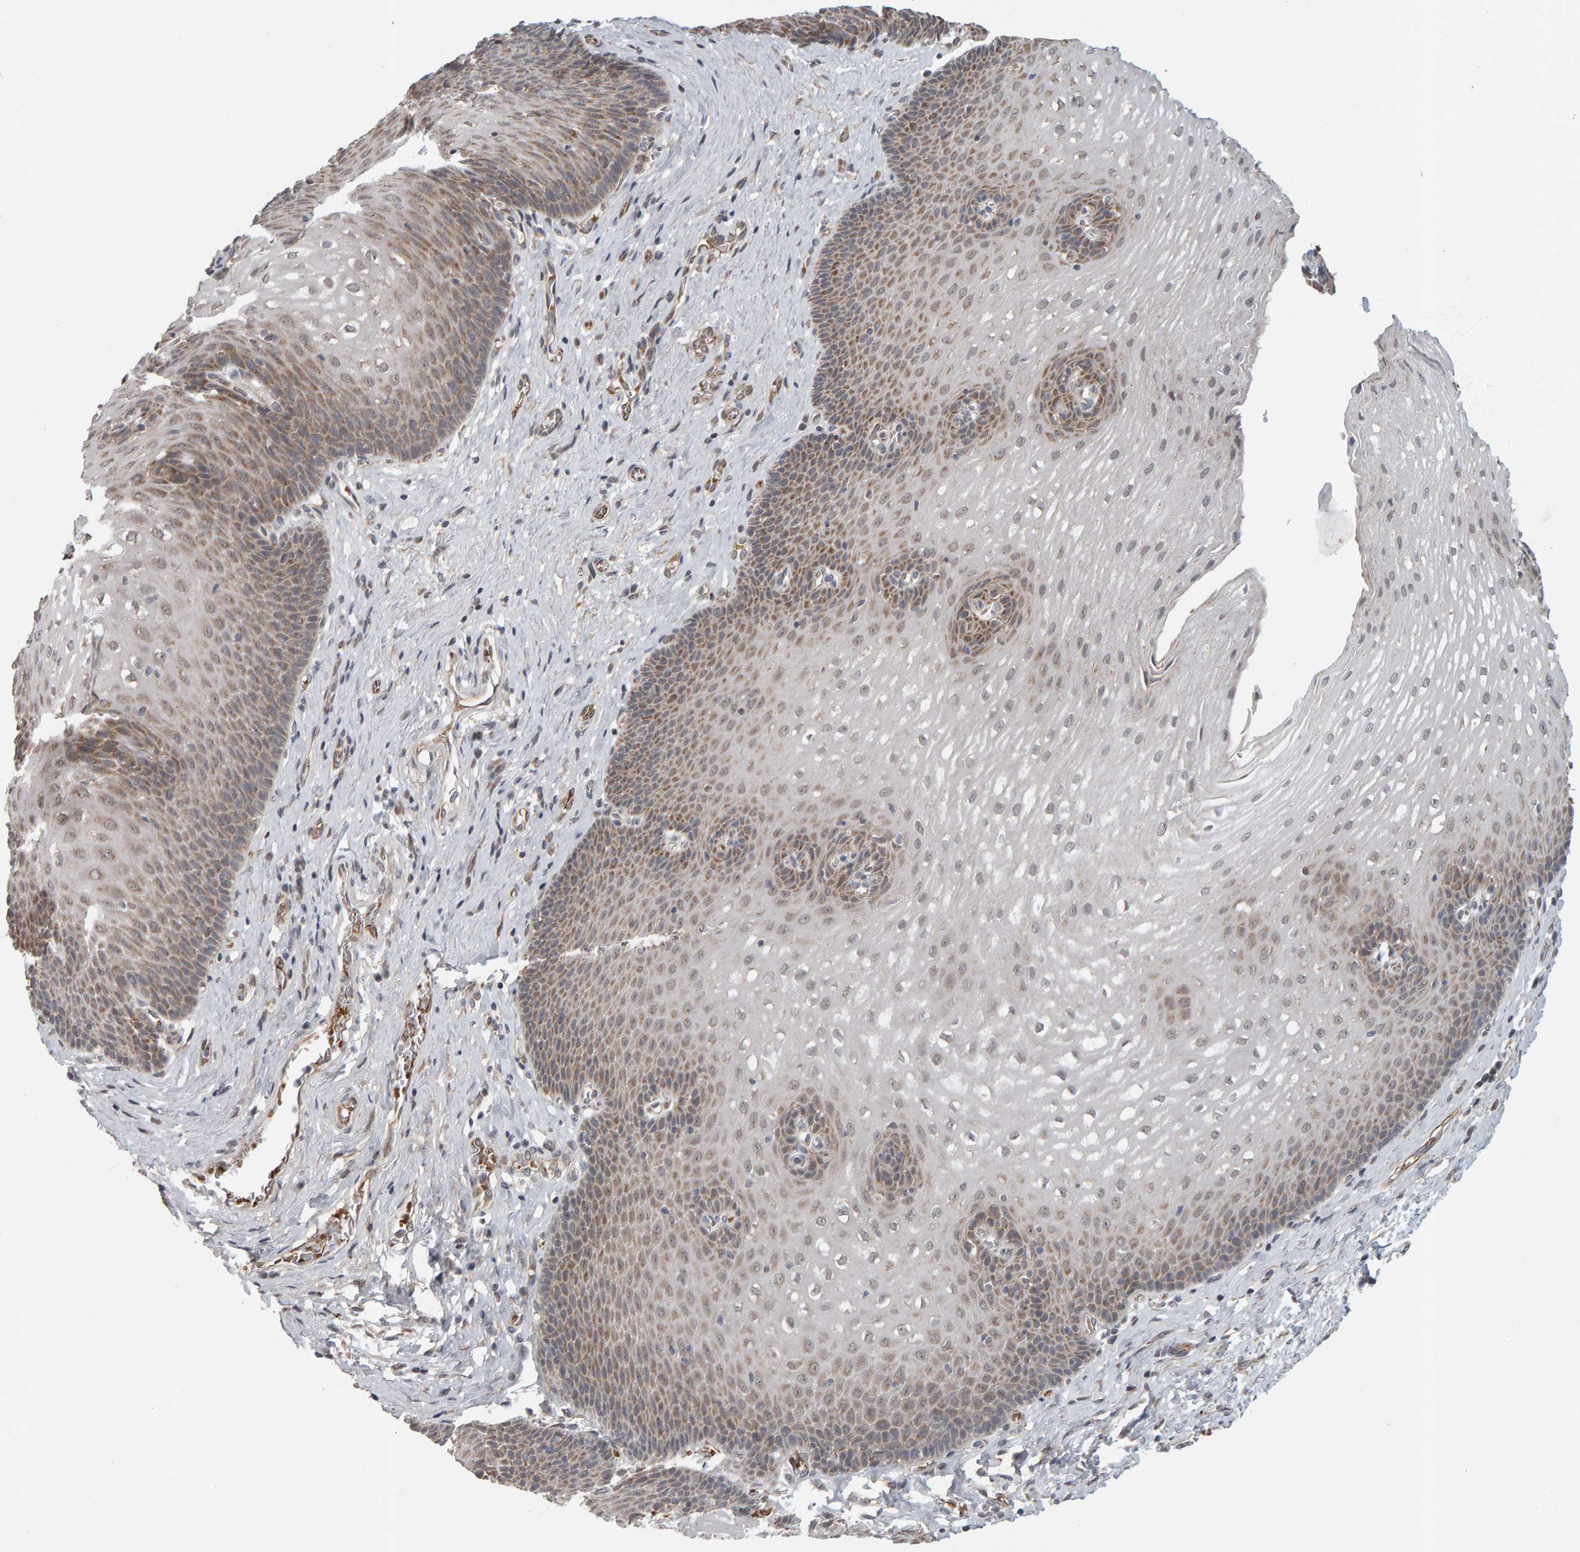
{"staining": {"intensity": "moderate", "quantity": ">75%", "location": "cytoplasmic/membranous,nuclear"}, "tissue": "esophagus", "cell_type": "Squamous epithelial cells", "image_type": "normal", "snomed": [{"axis": "morphology", "description": "Normal tissue, NOS"}, {"axis": "topography", "description": "Esophagus"}], "caption": "Immunohistochemistry photomicrograph of unremarkable esophagus: esophagus stained using immunohistochemistry reveals medium levels of moderate protein expression localized specifically in the cytoplasmic/membranous,nuclear of squamous epithelial cells, appearing as a cytoplasmic/membranous,nuclear brown color.", "gene": "DAP3", "patient": {"sex": "male", "age": 48}}